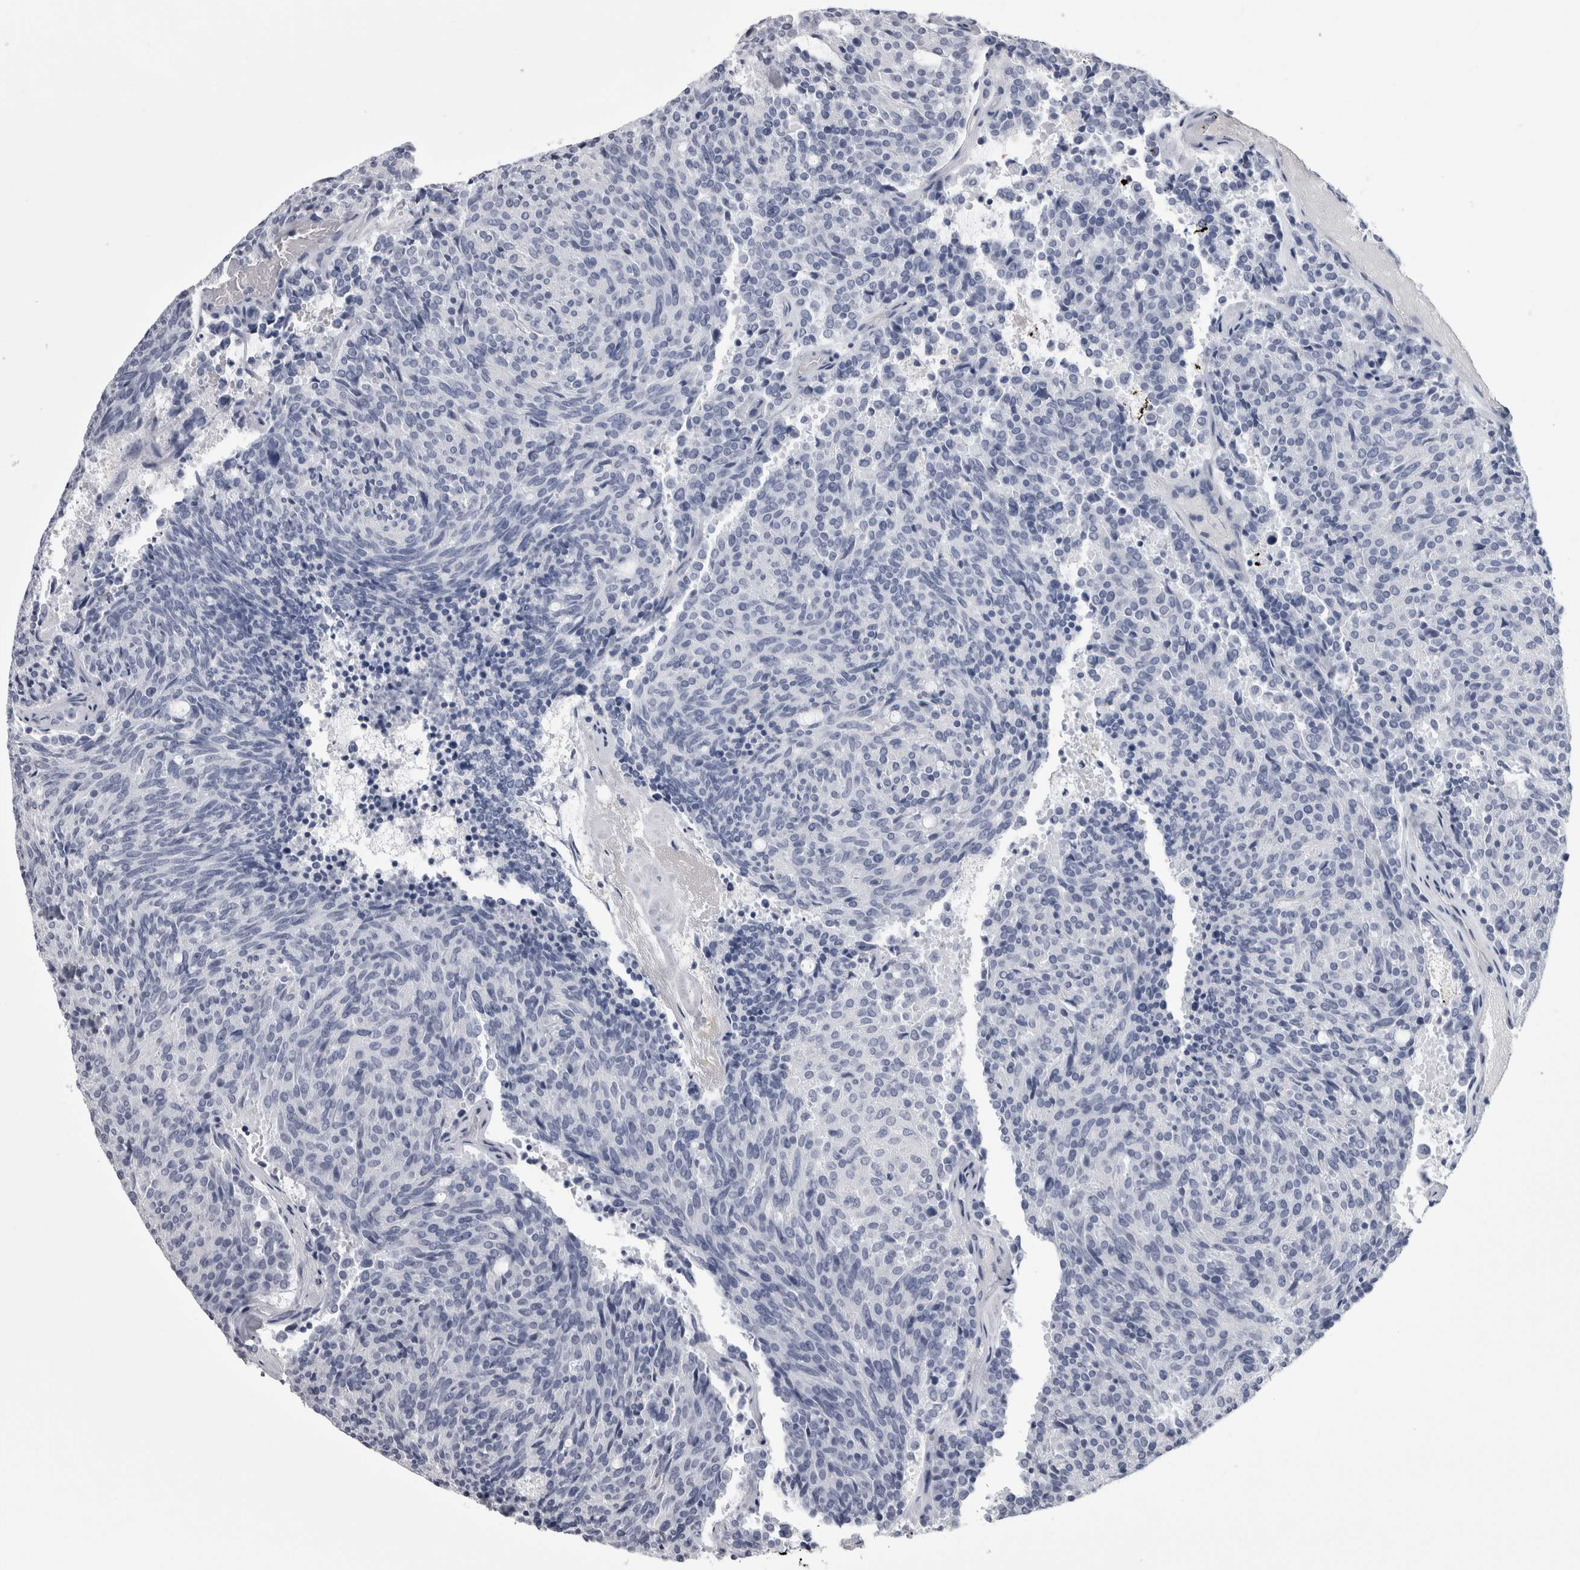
{"staining": {"intensity": "negative", "quantity": "none", "location": "none"}, "tissue": "carcinoid", "cell_type": "Tumor cells", "image_type": "cancer", "snomed": [{"axis": "morphology", "description": "Carcinoid, malignant, NOS"}, {"axis": "topography", "description": "Pancreas"}], "caption": "Immunohistochemical staining of carcinoid demonstrates no significant expression in tumor cells.", "gene": "AFMID", "patient": {"sex": "female", "age": 54}}